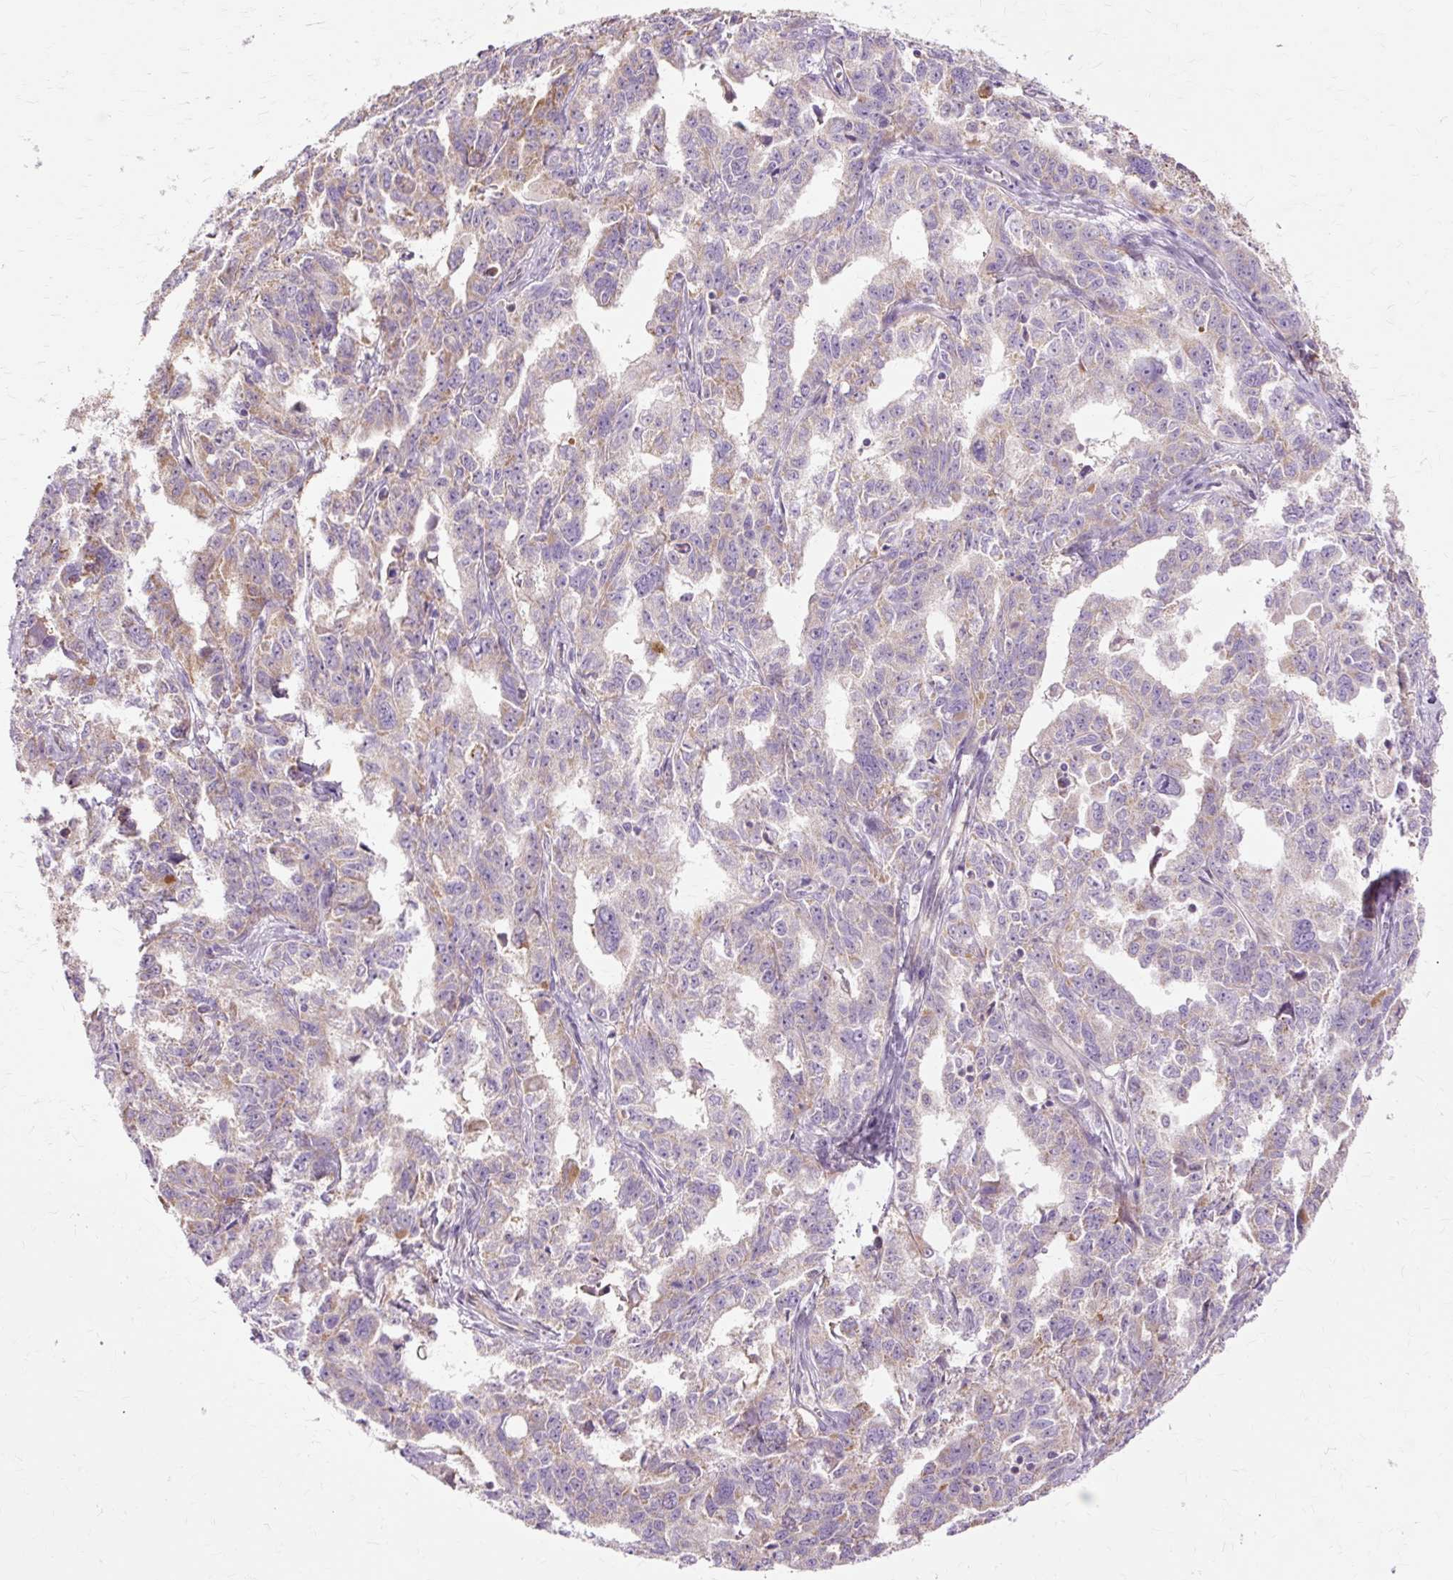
{"staining": {"intensity": "weak", "quantity": "25%-75%", "location": "cytoplasmic/membranous"}, "tissue": "ovarian cancer", "cell_type": "Tumor cells", "image_type": "cancer", "snomed": [{"axis": "morphology", "description": "Adenocarcinoma, NOS"}, {"axis": "morphology", "description": "Carcinoma, endometroid"}, {"axis": "topography", "description": "Ovary"}], "caption": "Adenocarcinoma (ovarian) tissue demonstrates weak cytoplasmic/membranous positivity in about 25%-75% of tumor cells (DAB (3,3'-diaminobenzidine) IHC, brown staining for protein, blue staining for nuclei).", "gene": "PDZD2", "patient": {"sex": "female", "age": 72}}